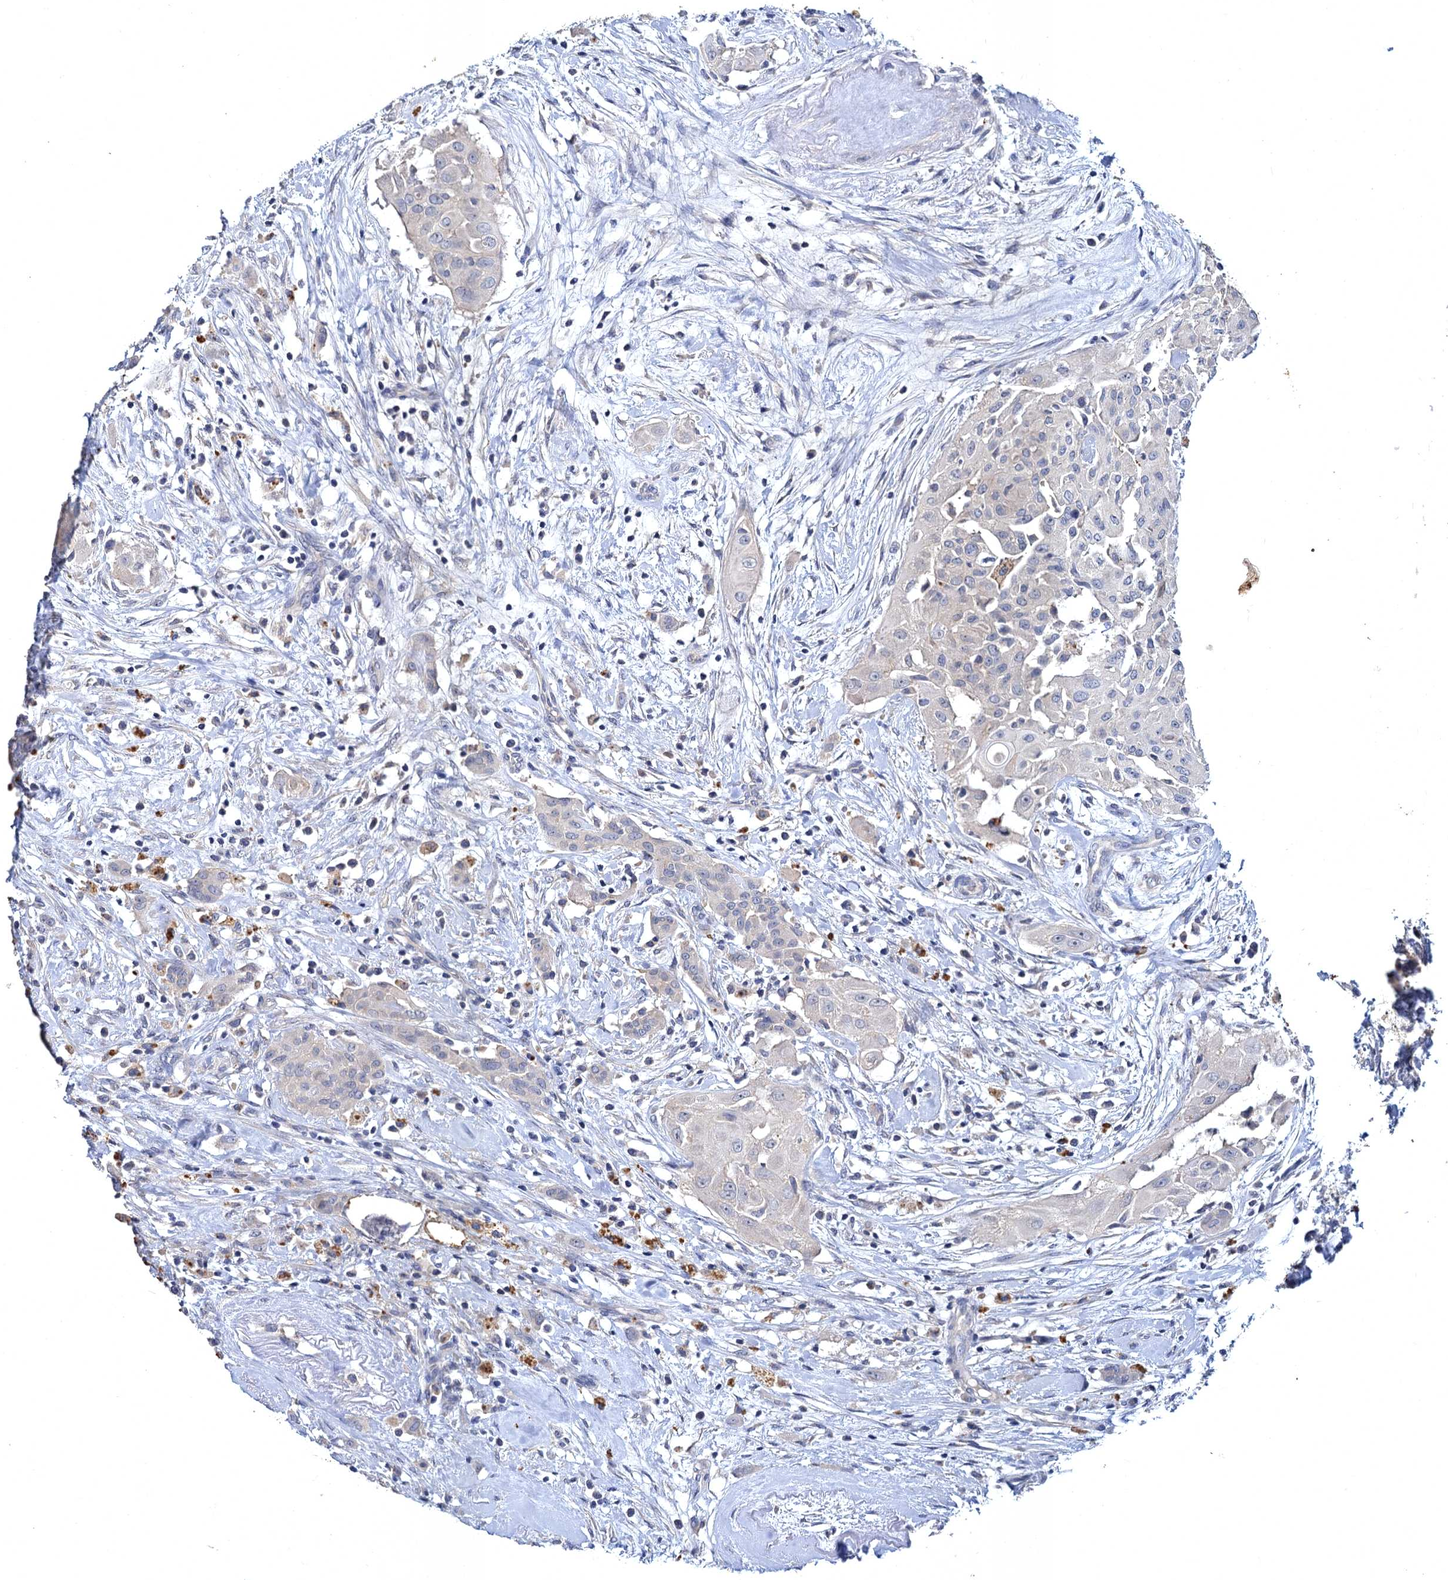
{"staining": {"intensity": "negative", "quantity": "none", "location": "none"}, "tissue": "thyroid cancer", "cell_type": "Tumor cells", "image_type": "cancer", "snomed": [{"axis": "morphology", "description": "Papillary adenocarcinoma, NOS"}, {"axis": "topography", "description": "Thyroid gland"}], "caption": "This is a image of IHC staining of thyroid cancer (papillary adenocarcinoma), which shows no positivity in tumor cells. The staining is performed using DAB (3,3'-diaminobenzidine) brown chromogen with nuclei counter-stained in using hematoxylin.", "gene": "ATP9A", "patient": {"sex": "female", "age": 59}}